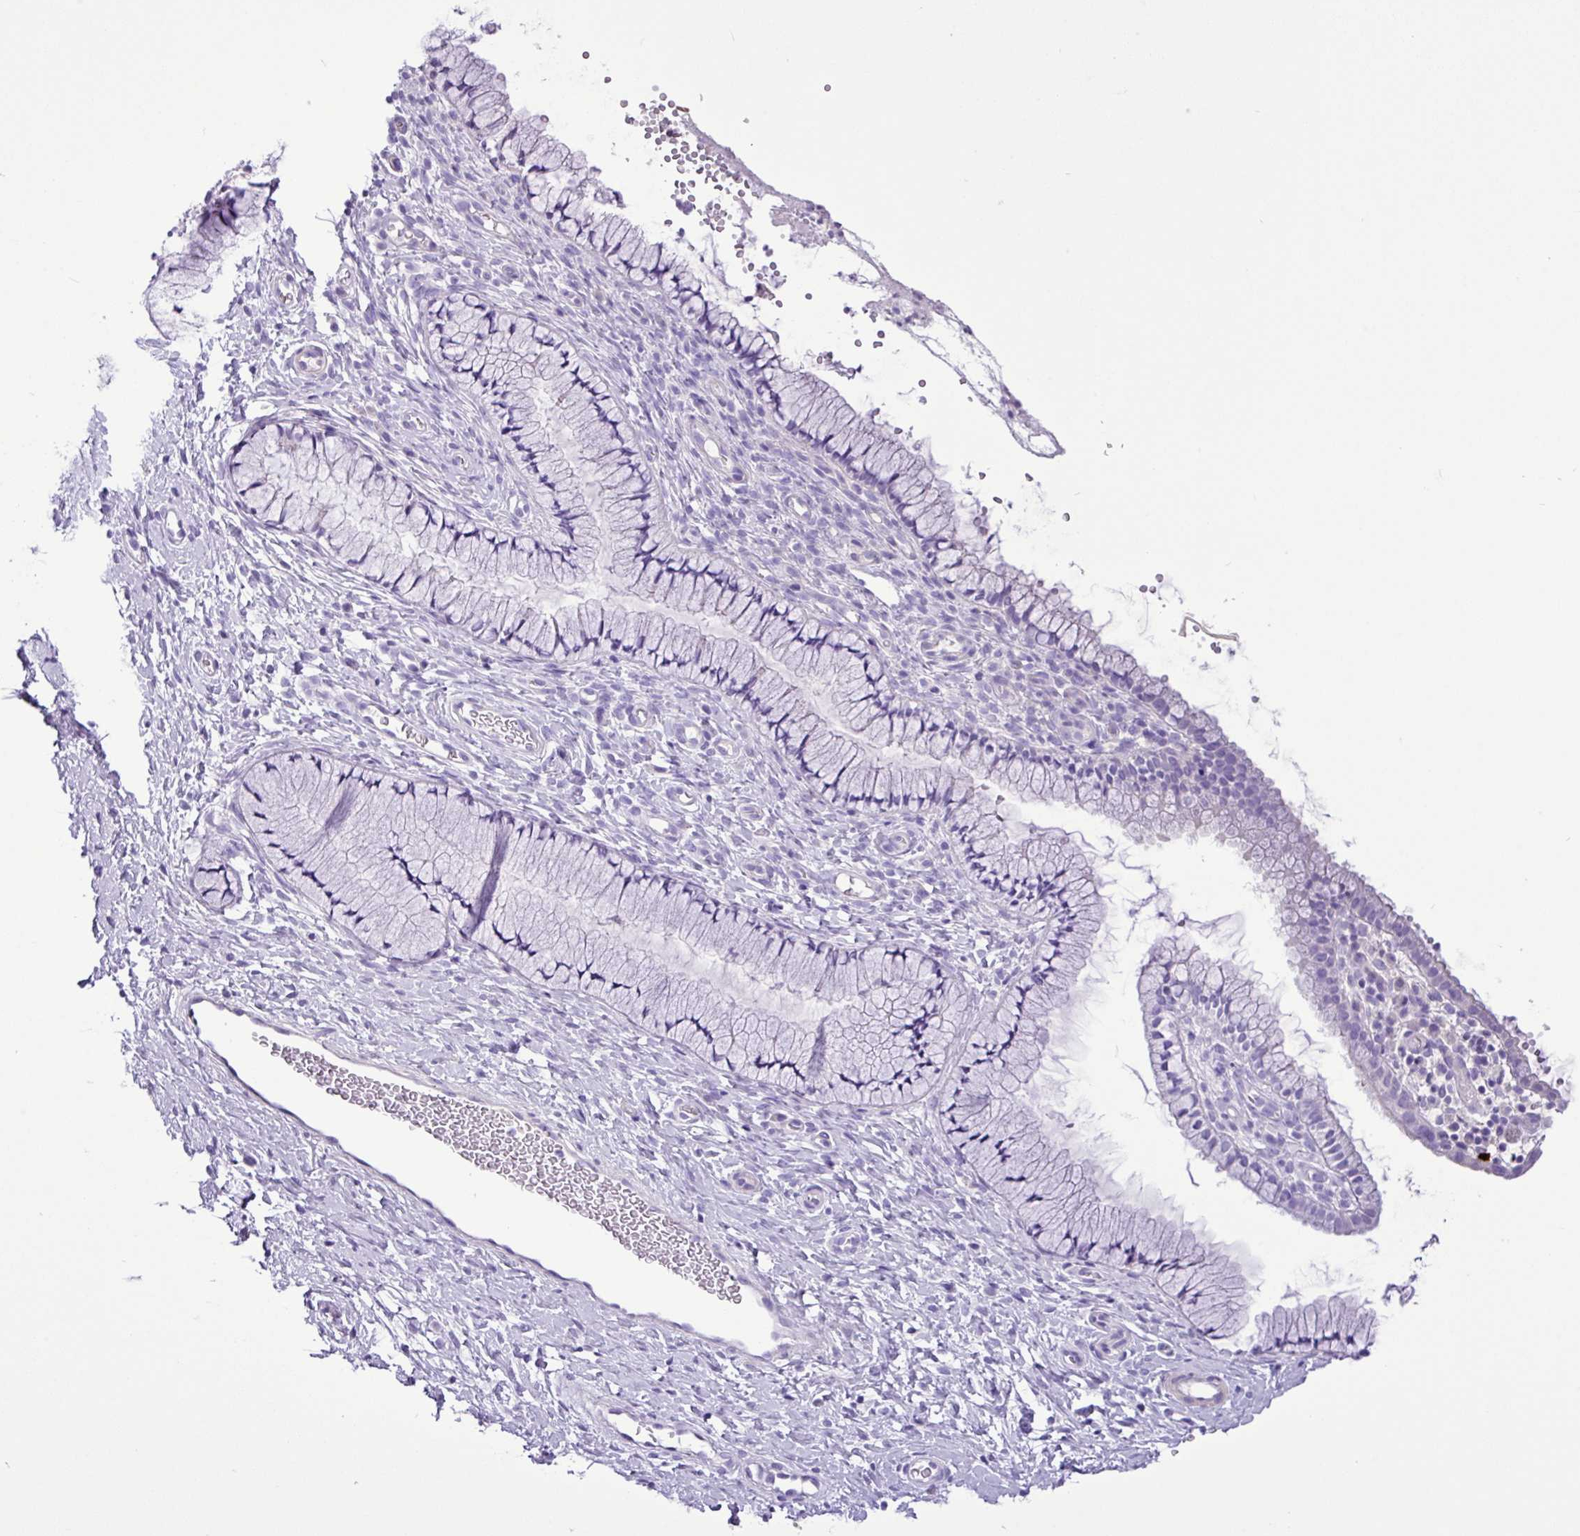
{"staining": {"intensity": "negative", "quantity": "none", "location": "none"}, "tissue": "cervix", "cell_type": "Glandular cells", "image_type": "normal", "snomed": [{"axis": "morphology", "description": "Normal tissue, NOS"}, {"axis": "topography", "description": "Cervix"}], "caption": "Glandular cells show no significant expression in normal cervix.", "gene": "ZNF334", "patient": {"sex": "female", "age": 36}}